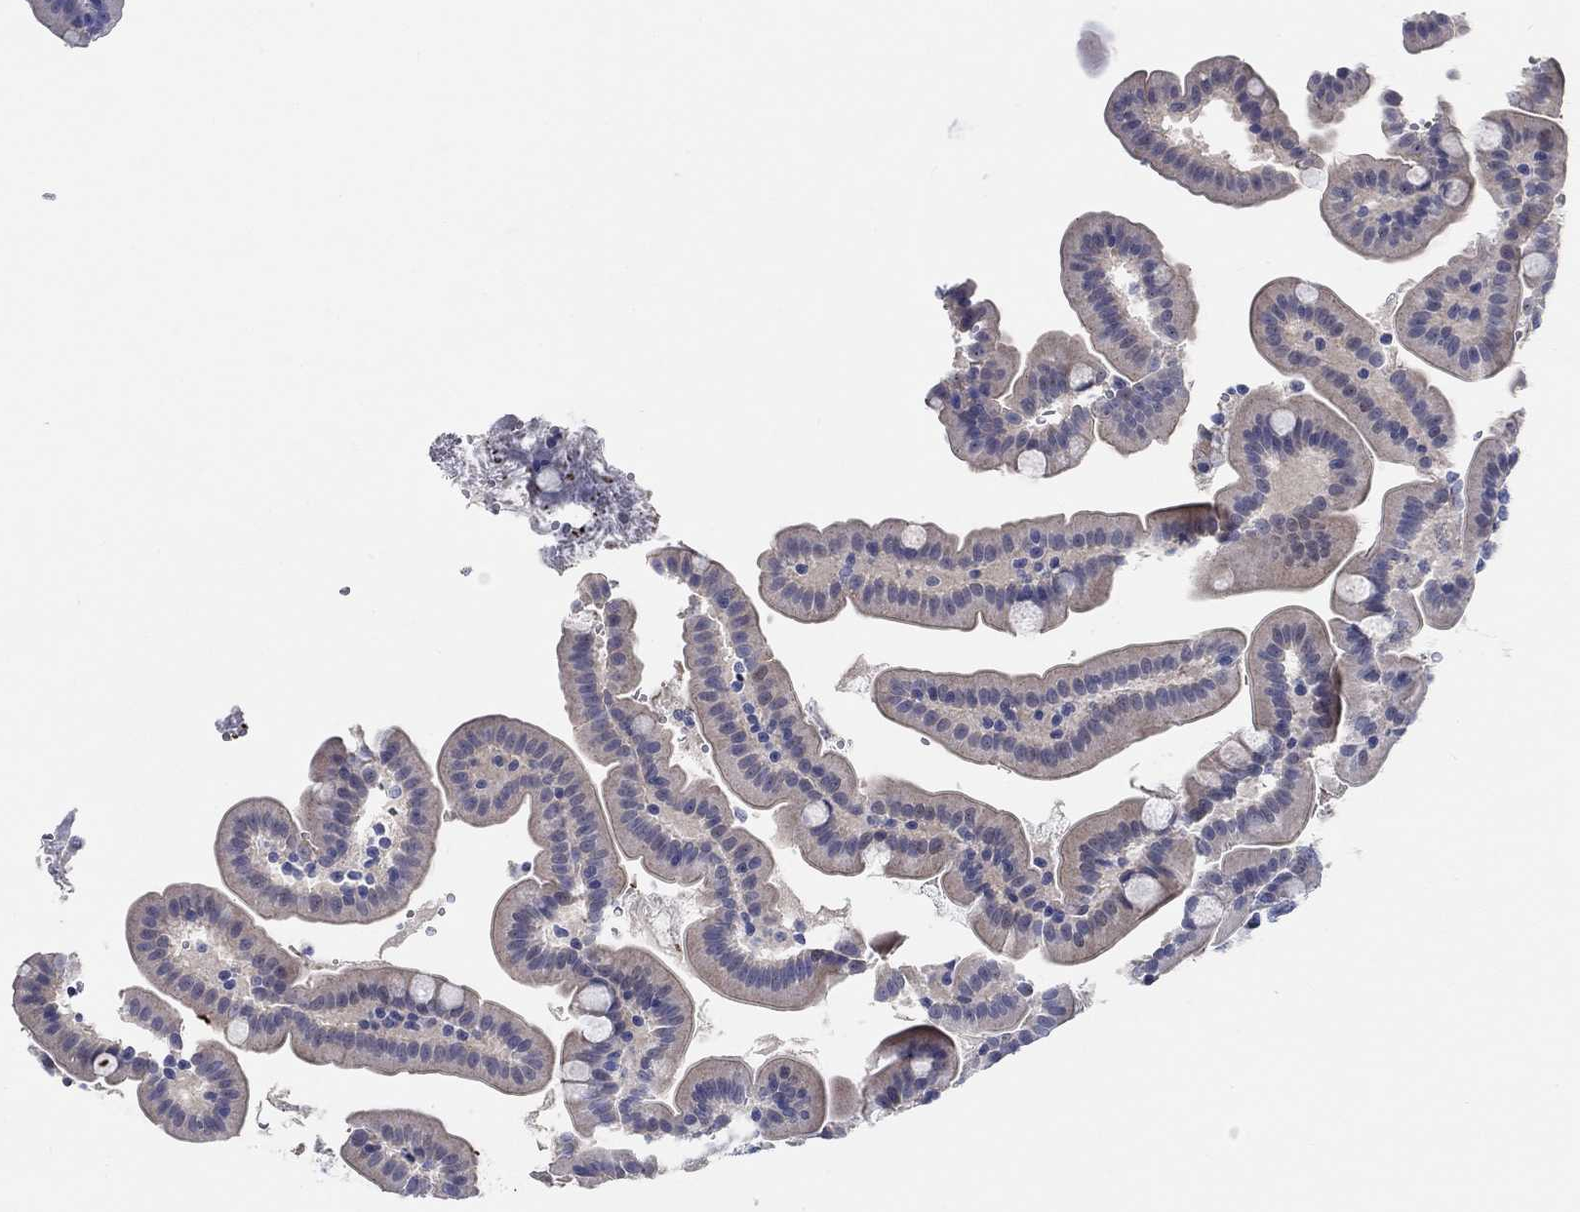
{"staining": {"intensity": "weak", "quantity": "25%-75%", "location": "cytoplasmic/membranous"}, "tissue": "small intestine", "cell_type": "Glandular cells", "image_type": "normal", "snomed": [{"axis": "morphology", "description": "Normal tissue, NOS"}, {"axis": "topography", "description": "Small intestine"}], "caption": "About 25%-75% of glandular cells in normal small intestine exhibit weak cytoplasmic/membranous protein staining as visualized by brown immunohistochemical staining.", "gene": "SMIM18", "patient": {"sex": "female", "age": 44}}